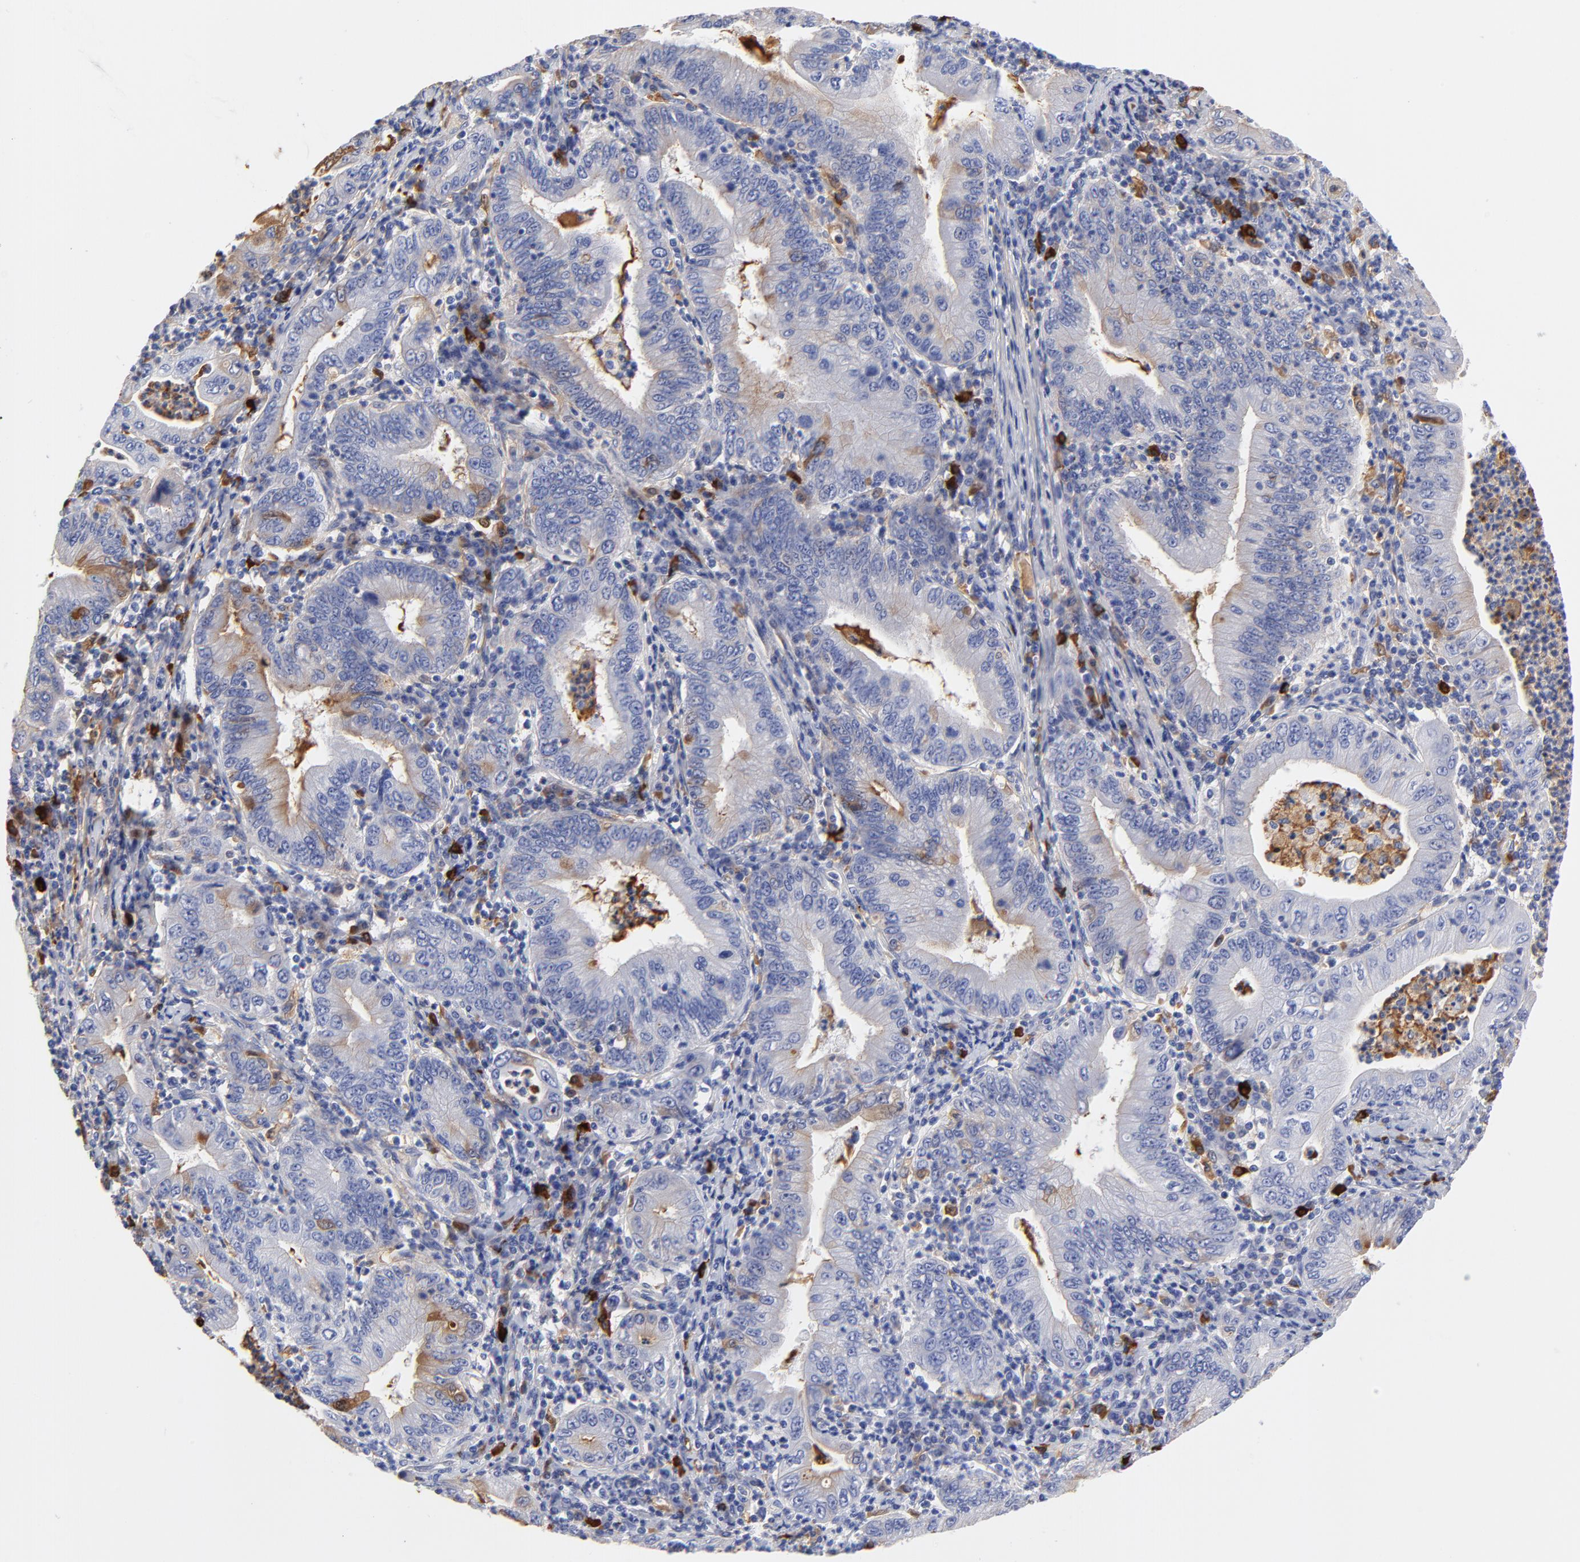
{"staining": {"intensity": "weak", "quantity": "<25%", "location": "cytoplasmic/membranous"}, "tissue": "stomach cancer", "cell_type": "Tumor cells", "image_type": "cancer", "snomed": [{"axis": "morphology", "description": "Normal tissue, NOS"}, {"axis": "morphology", "description": "Adenocarcinoma, NOS"}, {"axis": "topography", "description": "Esophagus"}, {"axis": "topography", "description": "Stomach, upper"}, {"axis": "topography", "description": "Peripheral nerve tissue"}], "caption": "The photomicrograph shows no staining of tumor cells in stomach cancer (adenocarcinoma).", "gene": "IGLV3-10", "patient": {"sex": "male", "age": 62}}